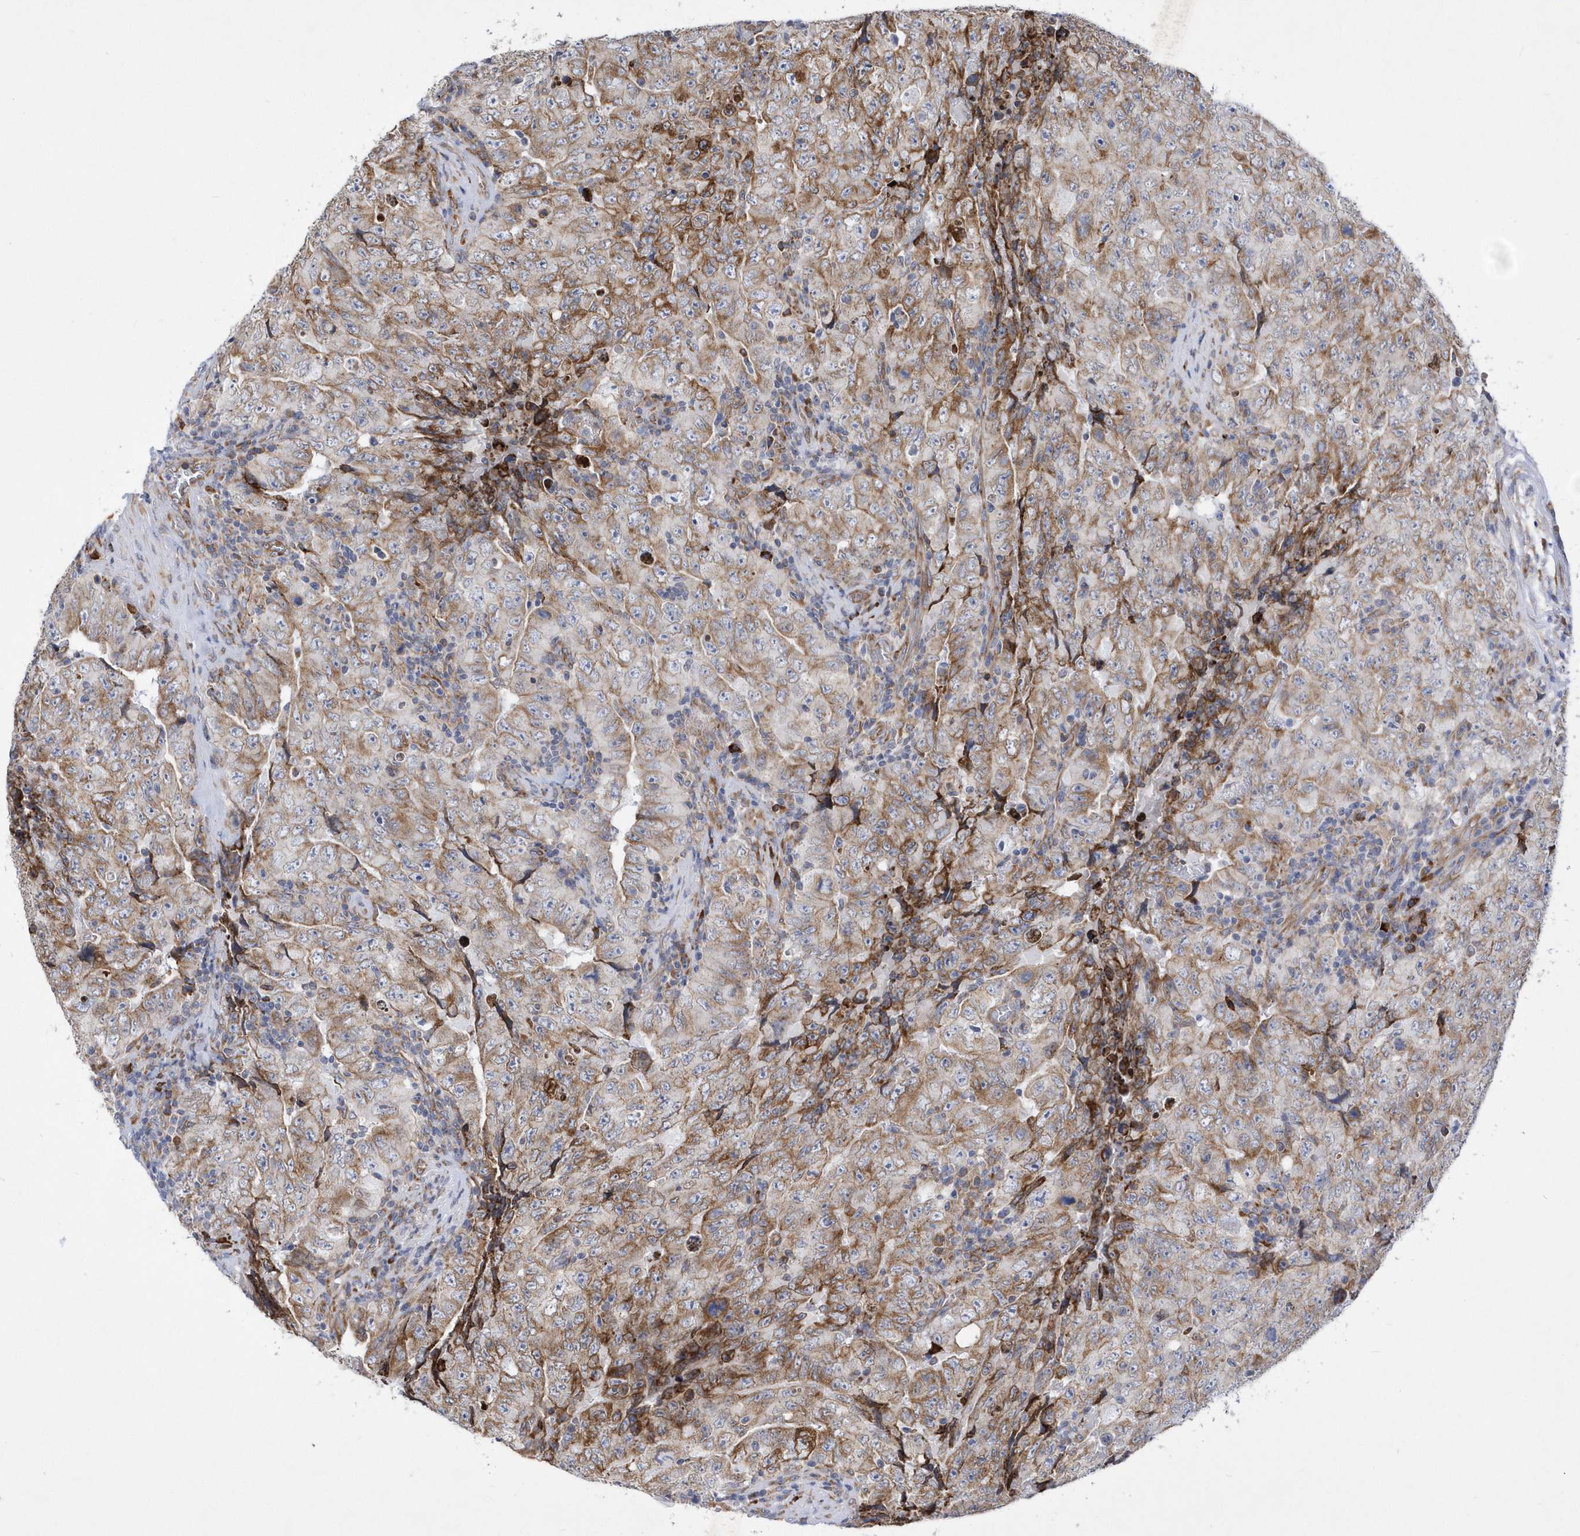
{"staining": {"intensity": "moderate", "quantity": ">75%", "location": "cytoplasmic/membranous"}, "tissue": "testis cancer", "cell_type": "Tumor cells", "image_type": "cancer", "snomed": [{"axis": "morphology", "description": "Carcinoma, Embryonal, NOS"}, {"axis": "topography", "description": "Testis"}], "caption": "This image reveals testis cancer stained with immunohistochemistry to label a protein in brown. The cytoplasmic/membranous of tumor cells show moderate positivity for the protein. Nuclei are counter-stained blue.", "gene": "MED31", "patient": {"sex": "male", "age": 26}}